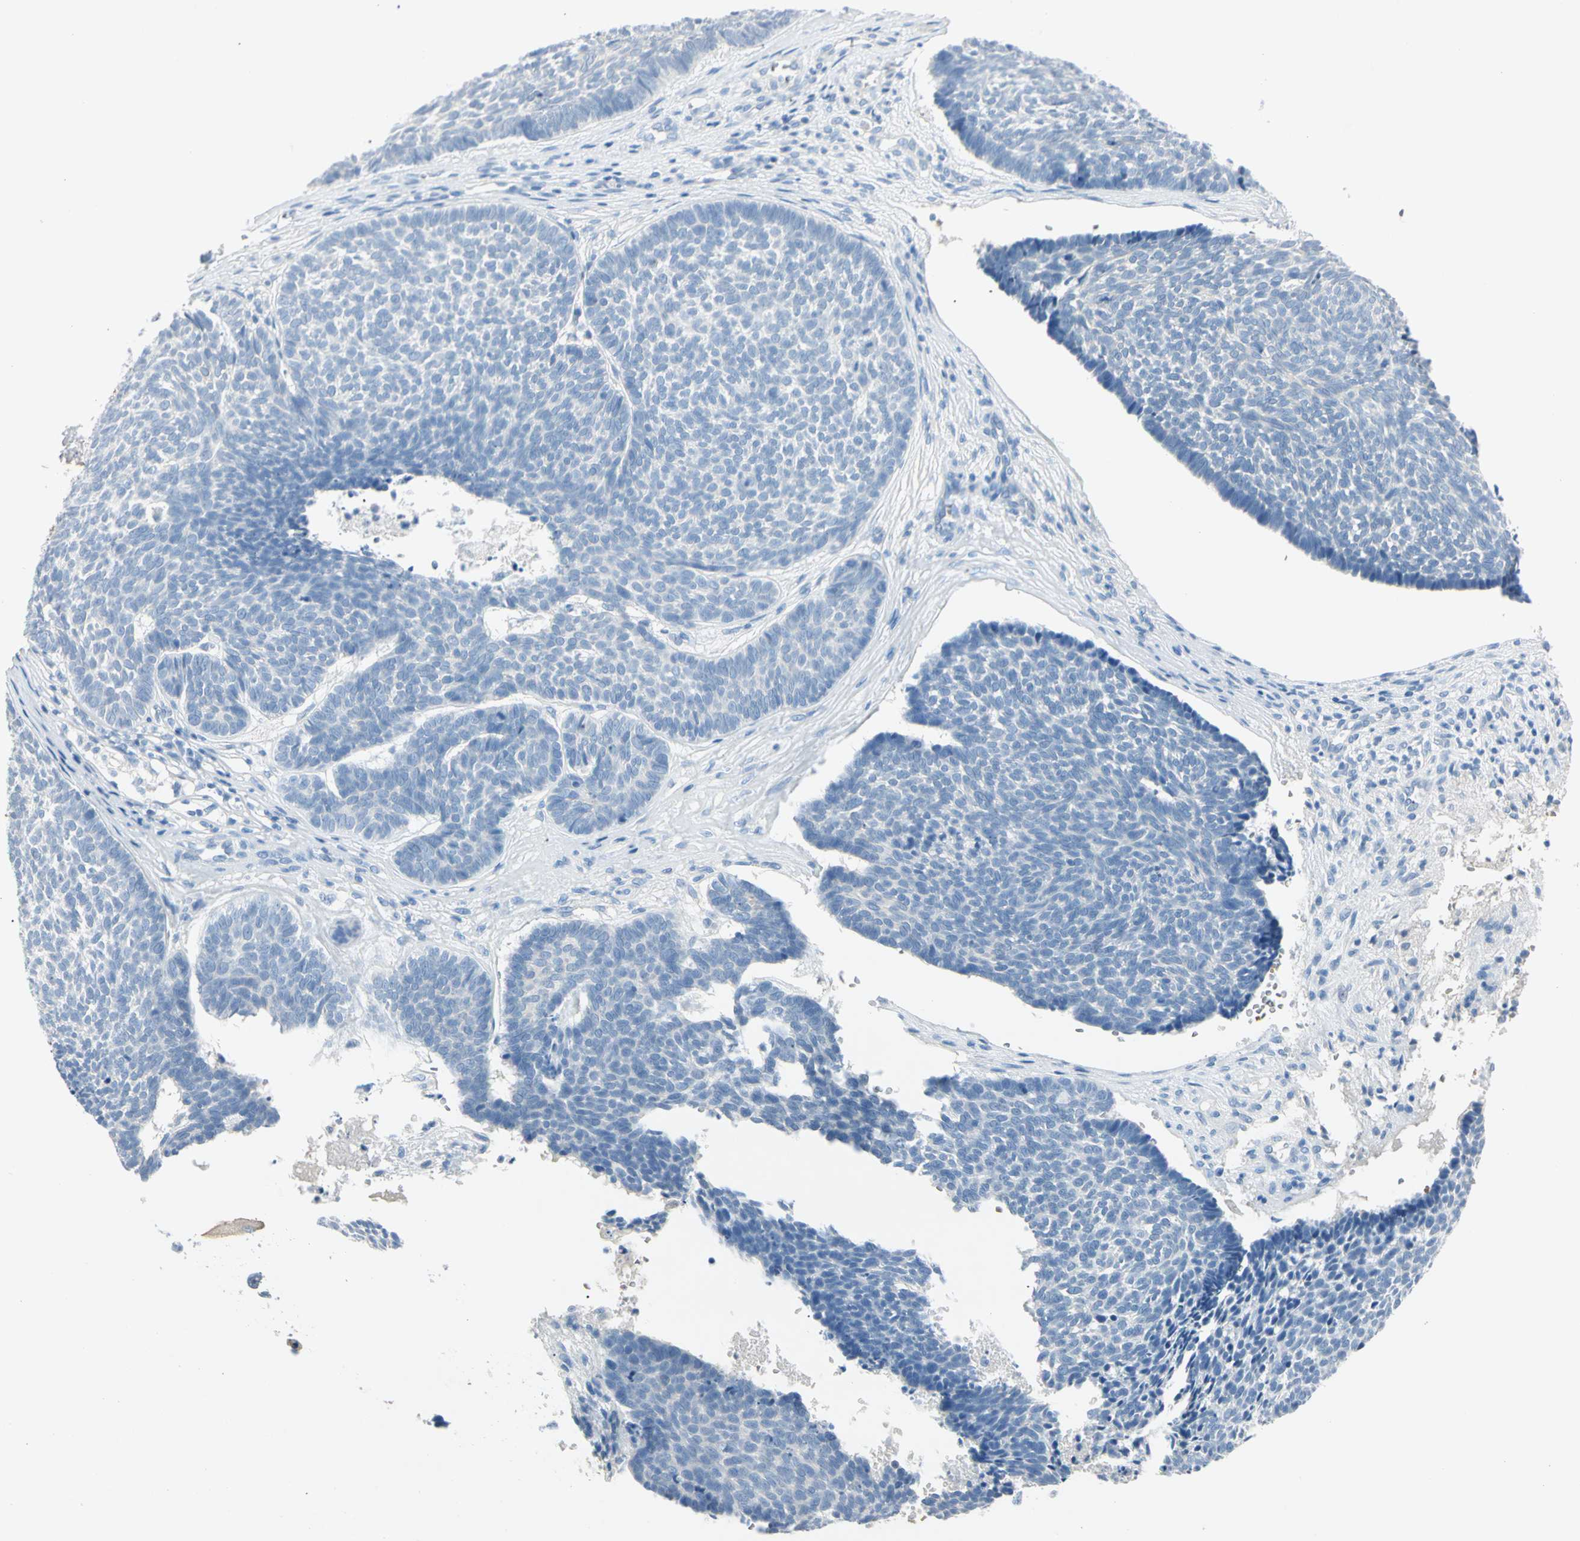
{"staining": {"intensity": "negative", "quantity": "none", "location": "none"}, "tissue": "skin cancer", "cell_type": "Tumor cells", "image_type": "cancer", "snomed": [{"axis": "morphology", "description": "Basal cell carcinoma"}, {"axis": "topography", "description": "Skin"}], "caption": "A histopathology image of human skin basal cell carcinoma is negative for staining in tumor cells.", "gene": "CA1", "patient": {"sex": "male", "age": 84}}